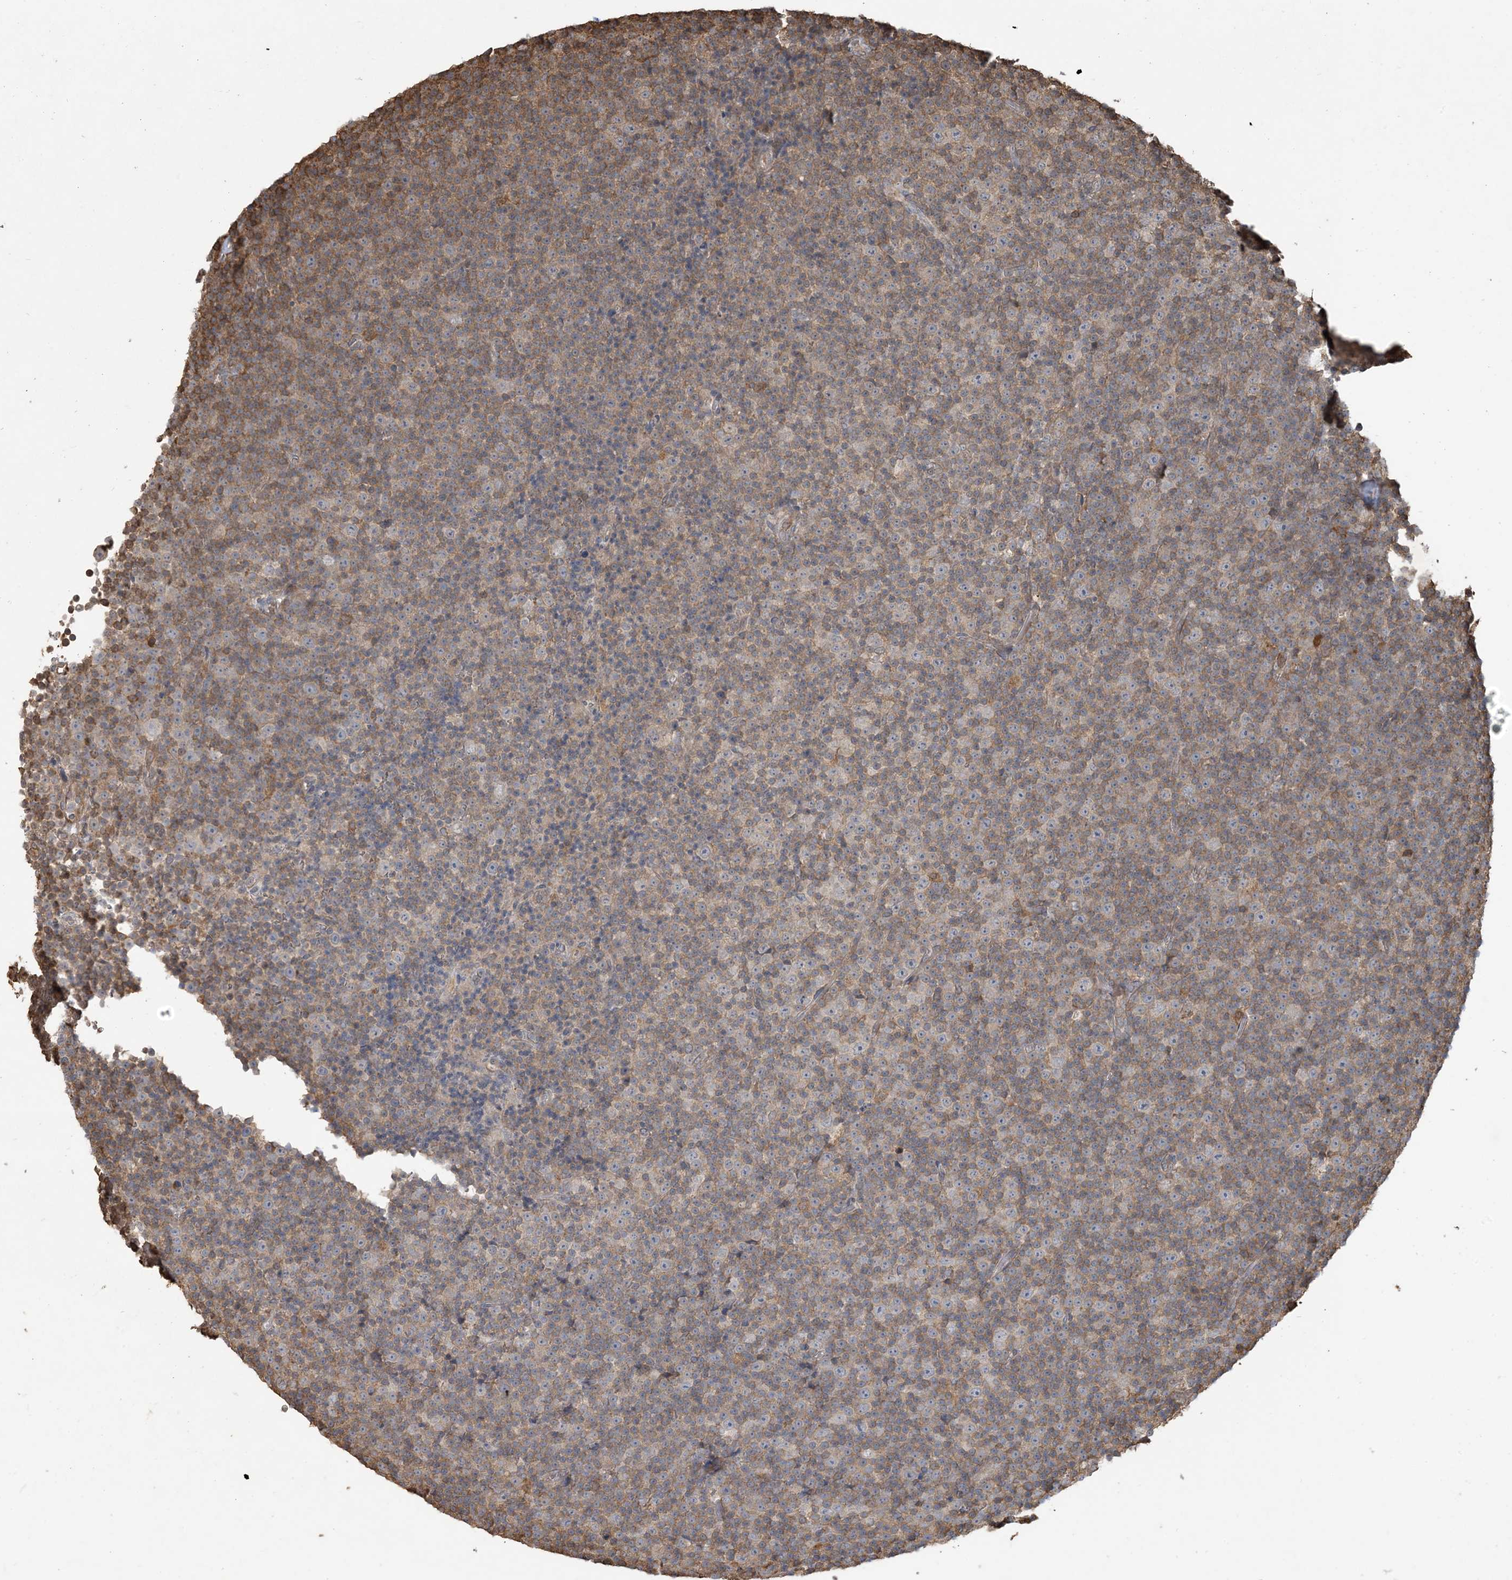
{"staining": {"intensity": "negative", "quantity": "none", "location": "none"}, "tissue": "lymphoma", "cell_type": "Tumor cells", "image_type": "cancer", "snomed": [{"axis": "morphology", "description": "Malignant lymphoma, non-Hodgkin's type, Low grade"}, {"axis": "topography", "description": "Lymph node"}], "caption": "An image of lymphoma stained for a protein displays no brown staining in tumor cells.", "gene": "TMSB4X", "patient": {"sex": "female", "age": 67}}